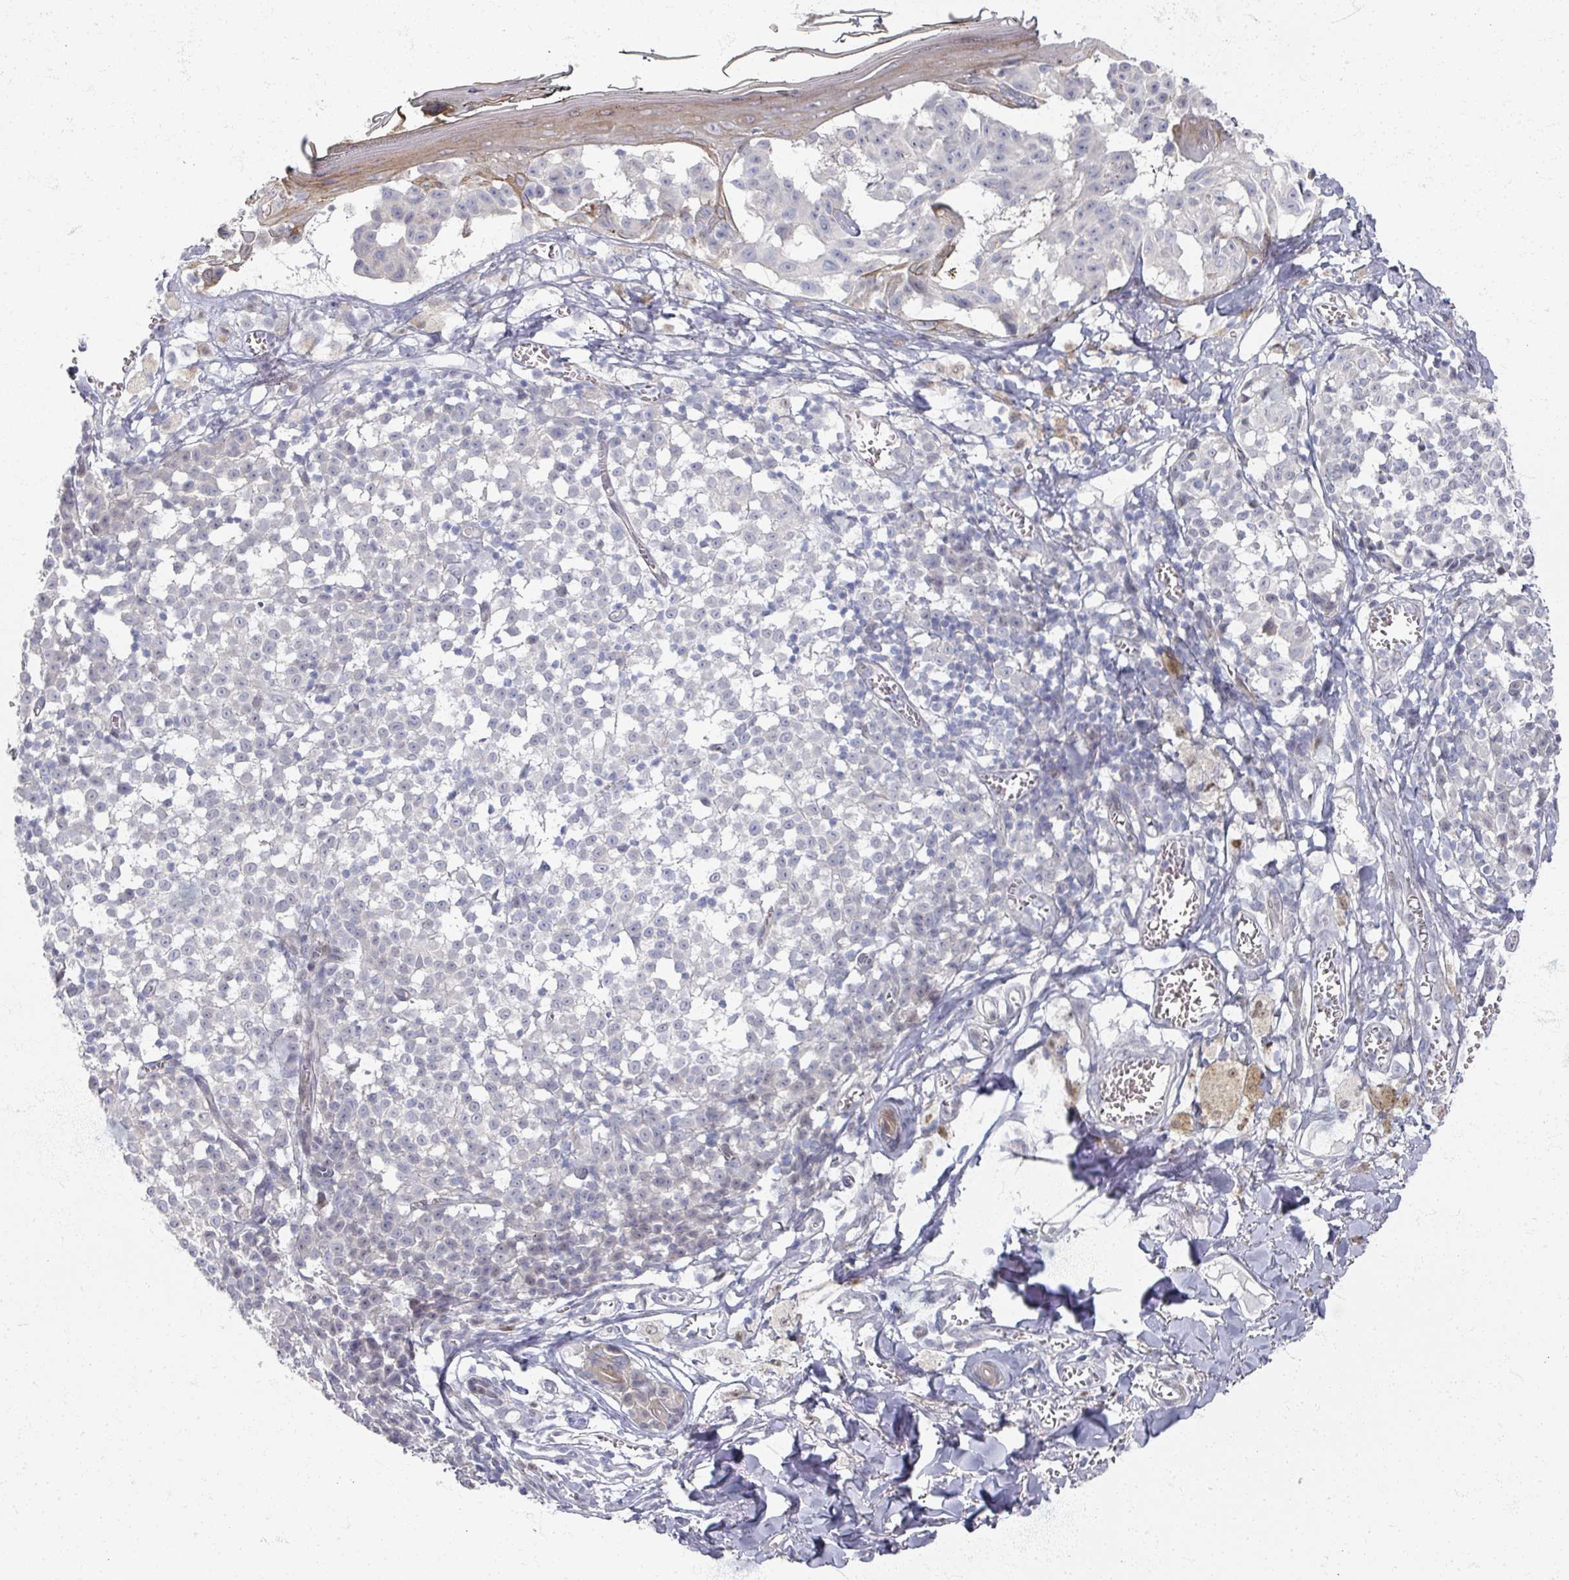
{"staining": {"intensity": "negative", "quantity": "none", "location": "none"}, "tissue": "melanoma", "cell_type": "Tumor cells", "image_type": "cancer", "snomed": [{"axis": "morphology", "description": "Malignant melanoma, NOS"}, {"axis": "topography", "description": "Skin"}], "caption": "Melanoma was stained to show a protein in brown. There is no significant expression in tumor cells.", "gene": "TTYH3", "patient": {"sex": "female", "age": 43}}